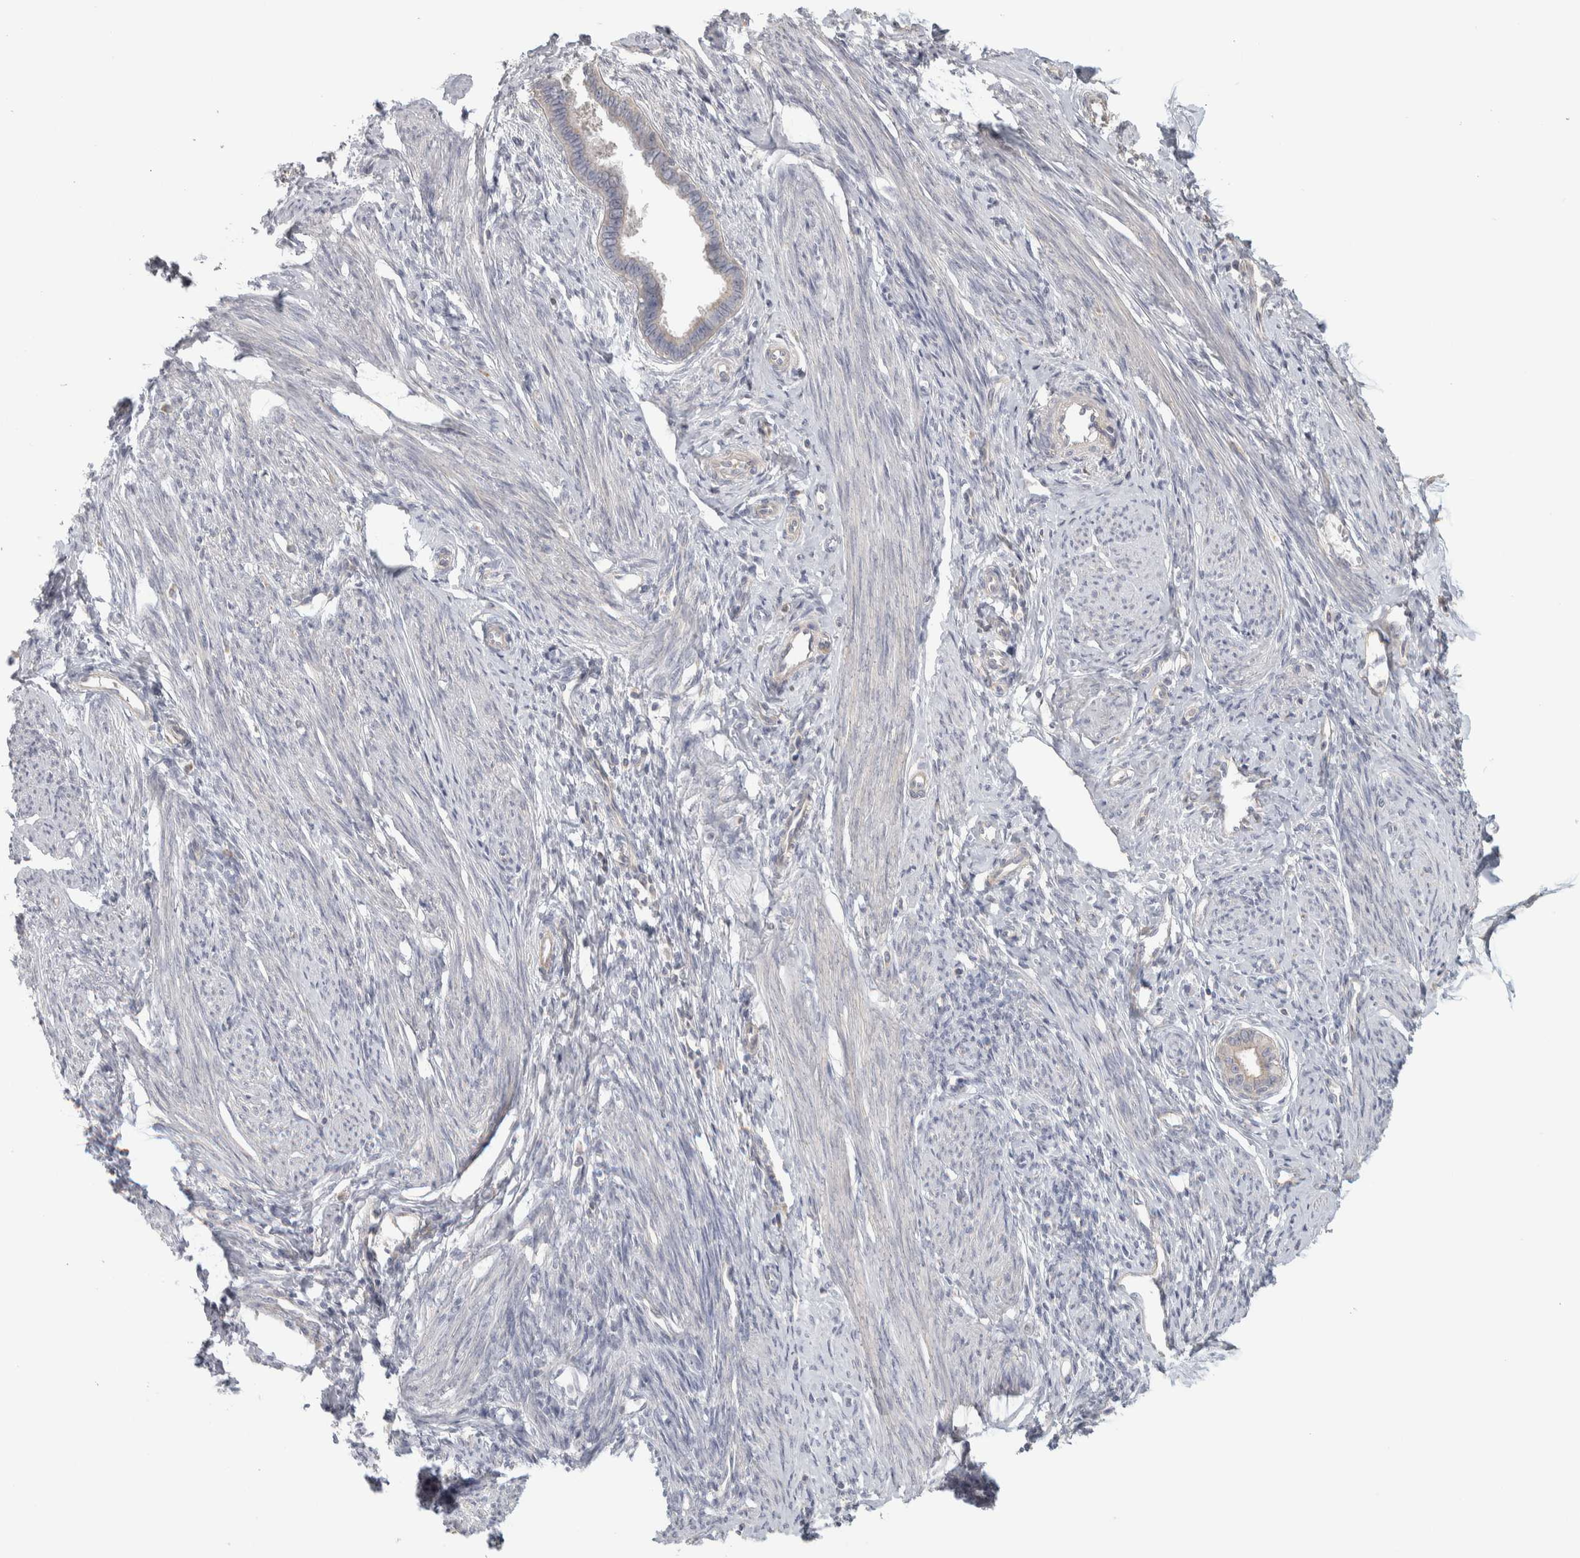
{"staining": {"intensity": "negative", "quantity": "none", "location": "none"}, "tissue": "endometrium", "cell_type": "Cells in endometrial stroma", "image_type": "normal", "snomed": [{"axis": "morphology", "description": "Normal tissue, NOS"}, {"axis": "topography", "description": "Endometrium"}], "caption": "Immunohistochemistry (IHC) histopathology image of normal endometrium stained for a protein (brown), which reveals no expression in cells in endometrial stroma.", "gene": "DCXR", "patient": {"sex": "female", "age": 56}}